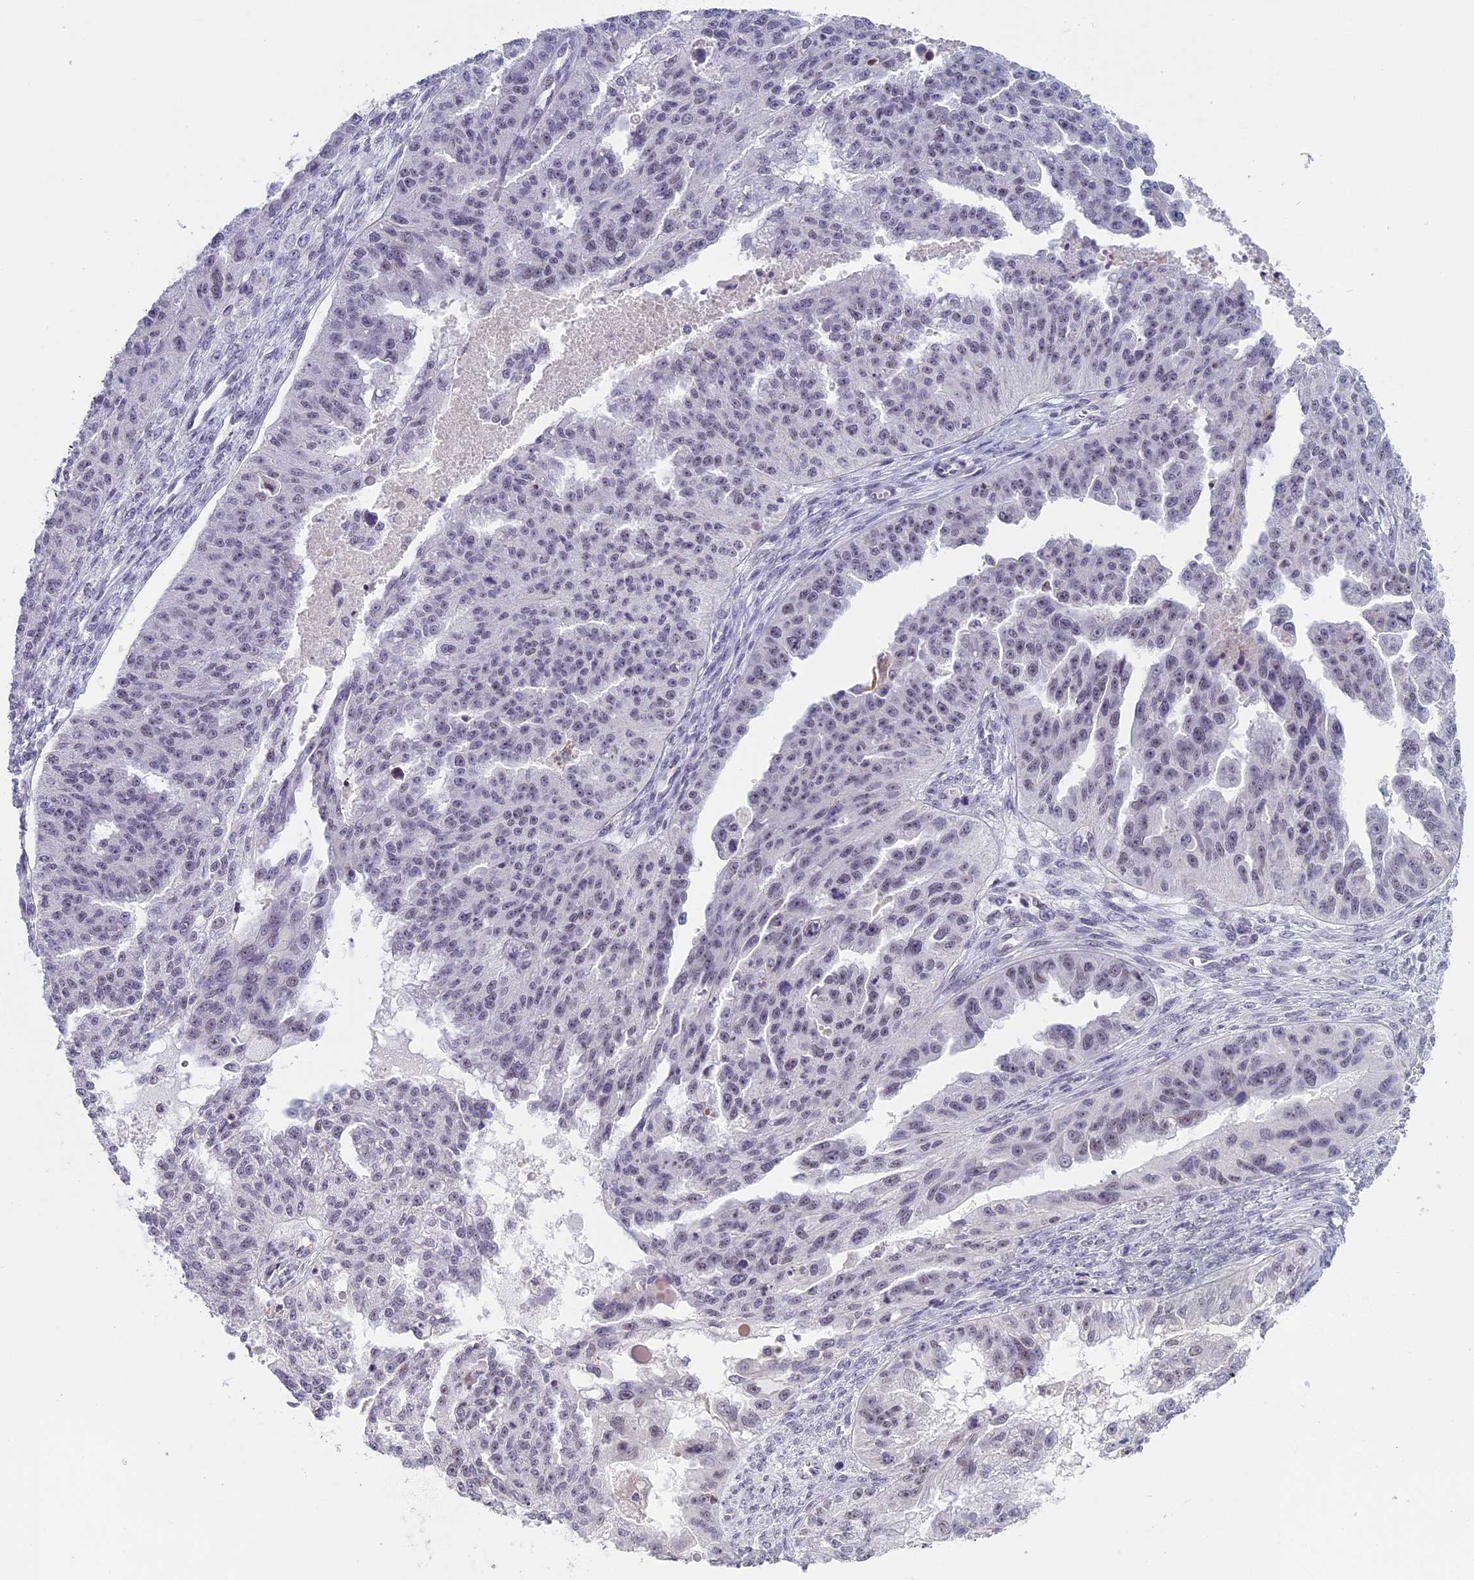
{"staining": {"intensity": "negative", "quantity": "none", "location": "none"}, "tissue": "ovarian cancer", "cell_type": "Tumor cells", "image_type": "cancer", "snomed": [{"axis": "morphology", "description": "Cystadenocarcinoma, serous, NOS"}, {"axis": "topography", "description": "Ovary"}], "caption": "Tumor cells are negative for brown protein staining in serous cystadenocarcinoma (ovarian).", "gene": "MORF4L1", "patient": {"sex": "female", "age": 58}}